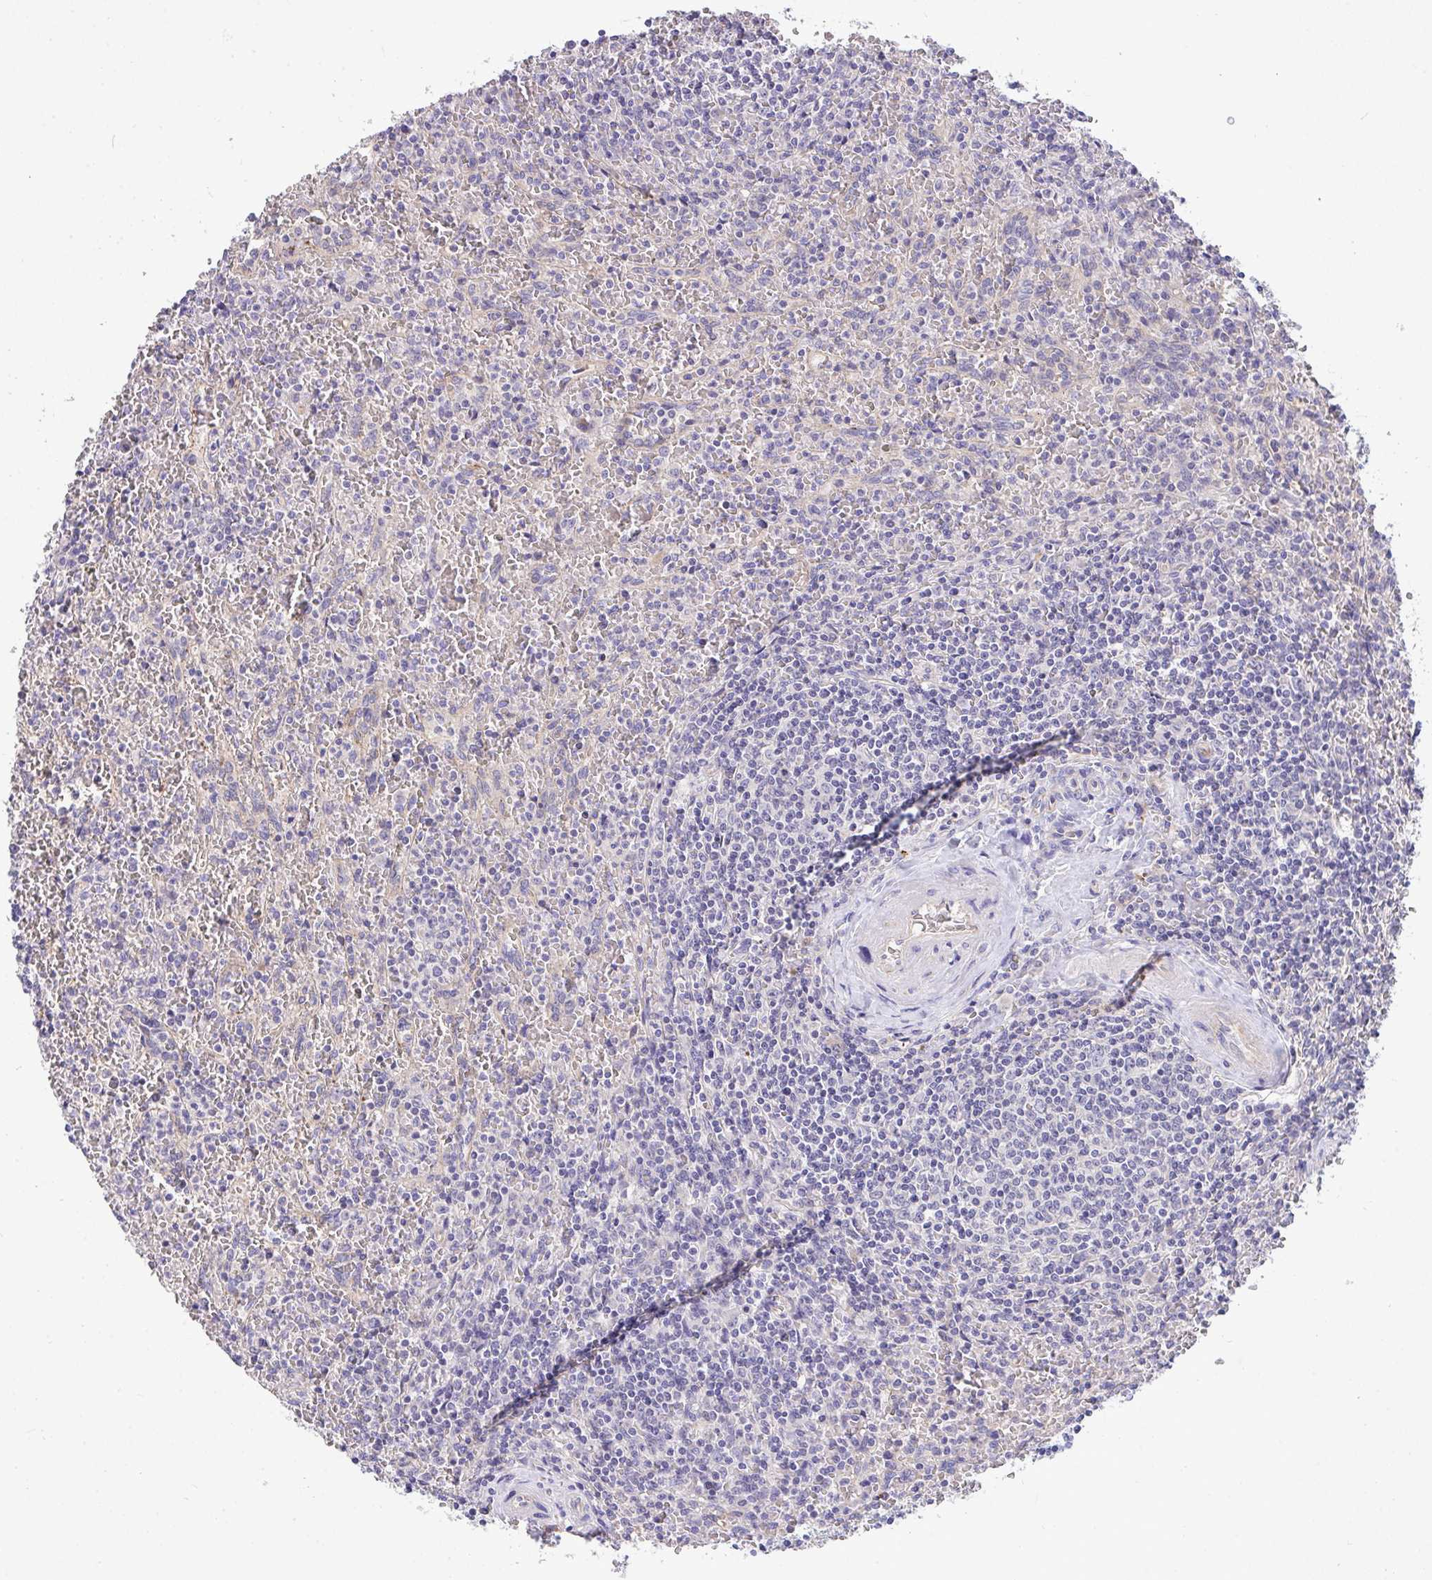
{"staining": {"intensity": "negative", "quantity": "none", "location": "none"}, "tissue": "lymphoma", "cell_type": "Tumor cells", "image_type": "cancer", "snomed": [{"axis": "morphology", "description": "Malignant lymphoma, non-Hodgkin's type, Low grade"}, {"axis": "topography", "description": "Spleen"}], "caption": "Micrograph shows no significant protein positivity in tumor cells of lymphoma.", "gene": "ZNF581", "patient": {"sex": "female", "age": 64}}